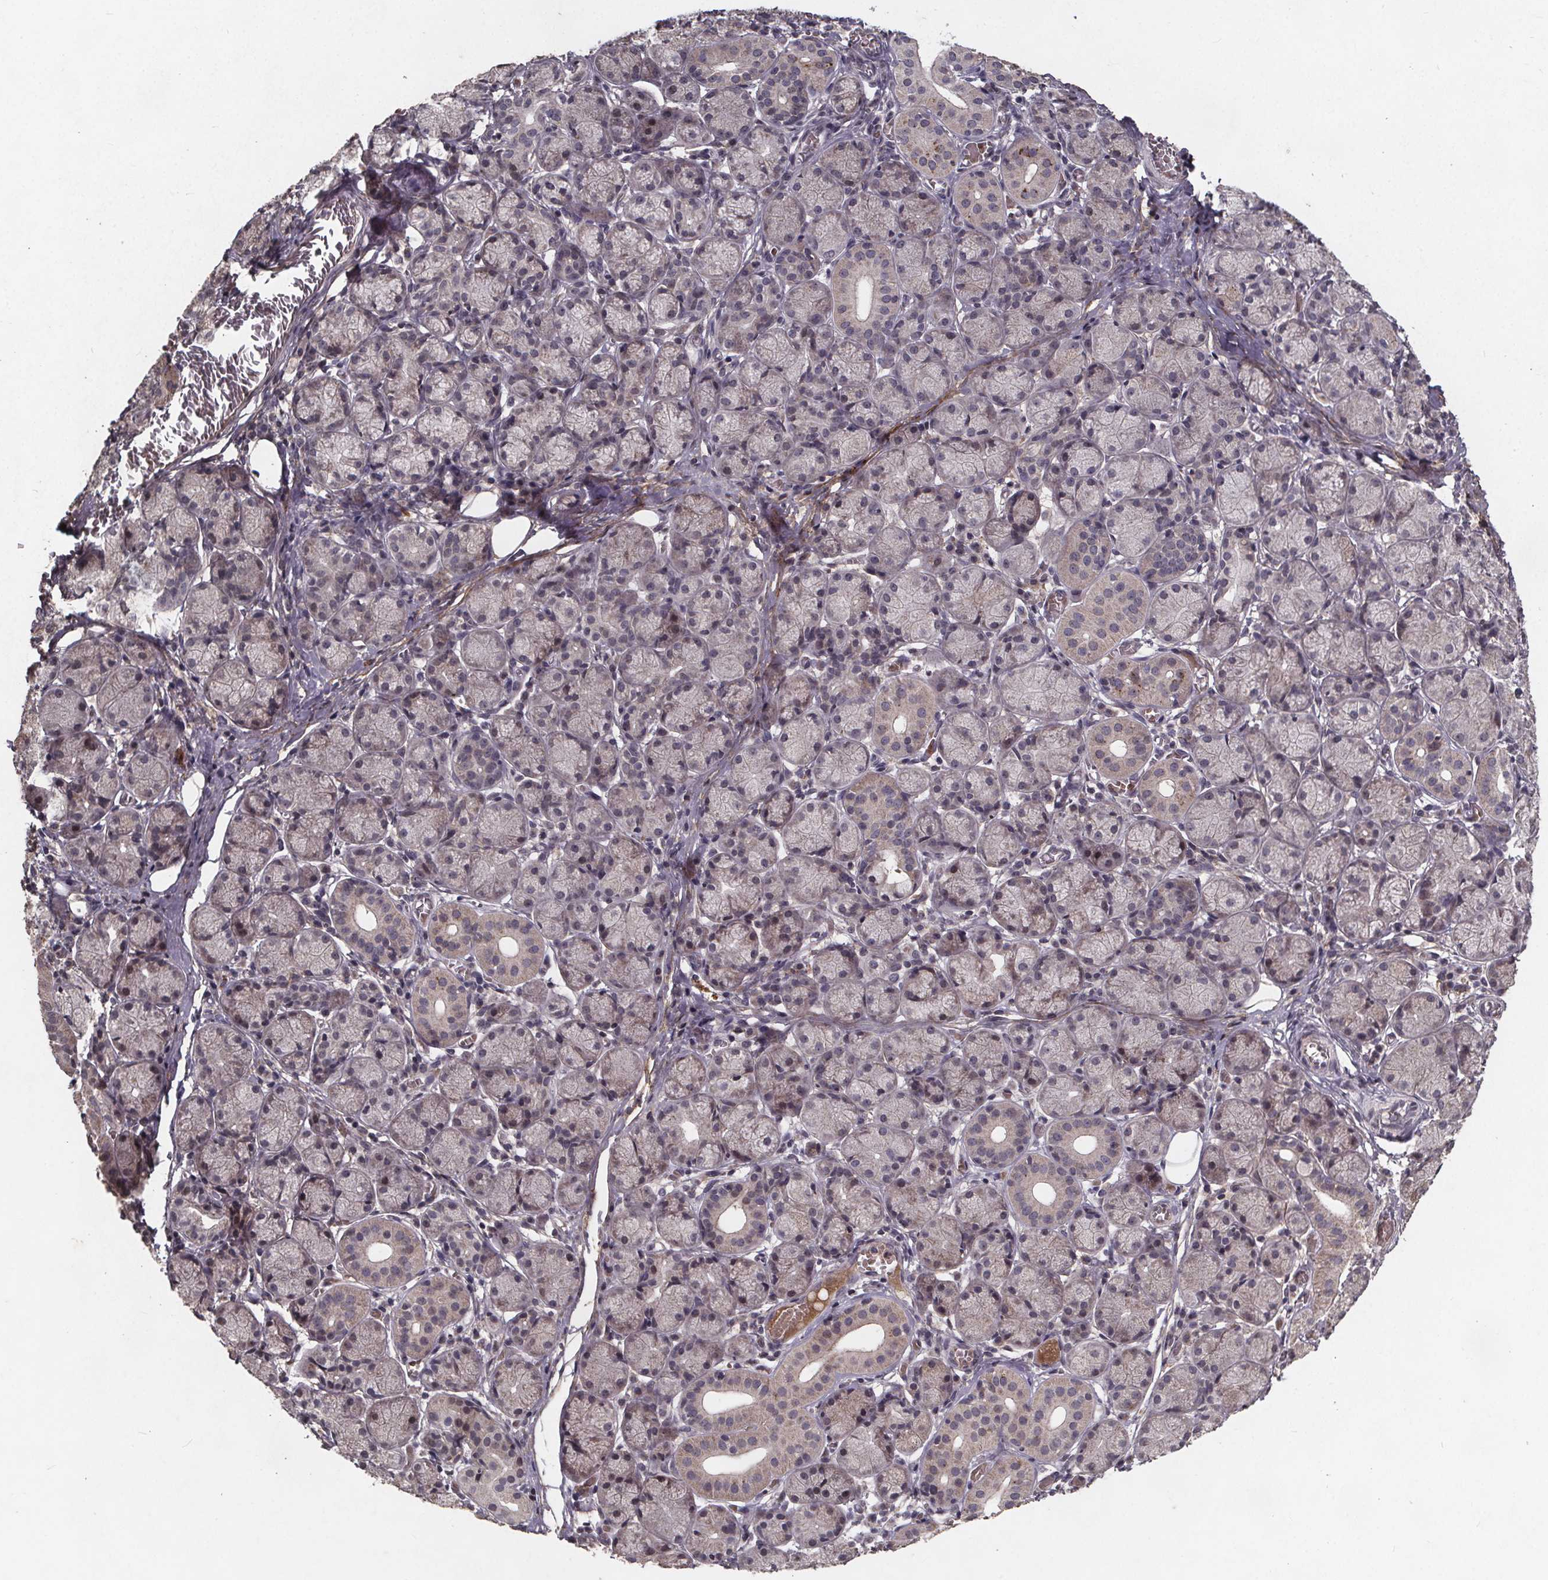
{"staining": {"intensity": "strong", "quantity": "<25%", "location": "cytoplasmic/membranous"}, "tissue": "salivary gland", "cell_type": "Glandular cells", "image_type": "normal", "snomed": [{"axis": "morphology", "description": "Normal tissue, NOS"}, {"axis": "topography", "description": "Salivary gland"}, {"axis": "topography", "description": "Peripheral nerve tissue"}], "caption": "The histopathology image reveals a brown stain indicating the presence of a protein in the cytoplasmic/membranous of glandular cells in salivary gland. (Stains: DAB (3,3'-diaminobenzidine) in brown, nuclei in blue, Microscopy: brightfield microscopy at high magnification).", "gene": "GPX3", "patient": {"sex": "female", "age": 24}}